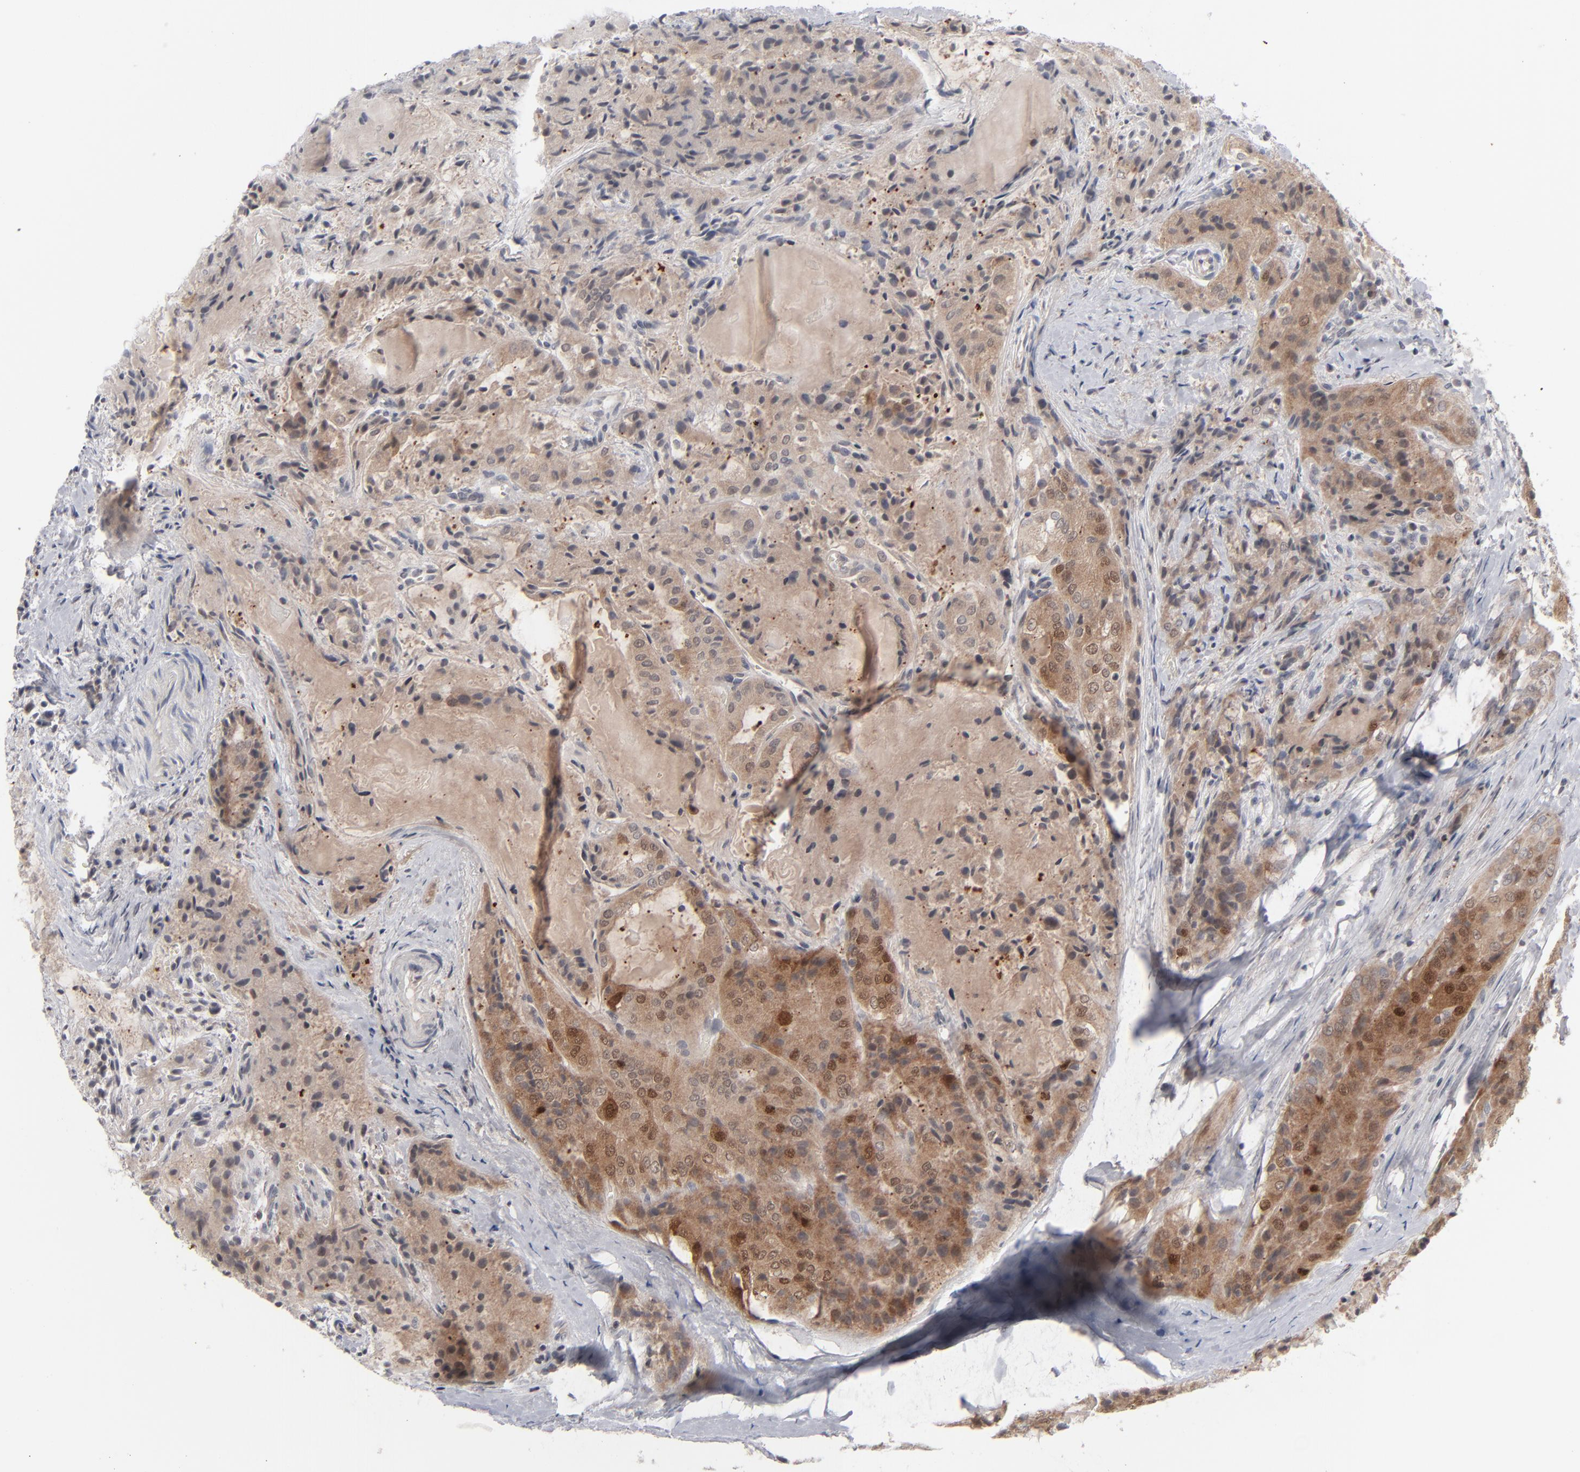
{"staining": {"intensity": "moderate", "quantity": ">75%", "location": "cytoplasmic/membranous,nuclear"}, "tissue": "thyroid cancer", "cell_type": "Tumor cells", "image_type": "cancer", "snomed": [{"axis": "morphology", "description": "Papillary adenocarcinoma, NOS"}, {"axis": "topography", "description": "Thyroid gland"}], "caption": "IHC histopathology image of neoplastic tissue: human papillary adenocarcinoma (thyroid) stained using immunohistochemistry (IHC) reveals medium levels of moderate protein expression localized specifically in the cytoplasmic/membranous and nuclear of tumor cells, appearing as a cytoplasmic/membranous and nuclear brown color.", "gene": "POF1B", "patient": {"sex": "female", "age": 71}}